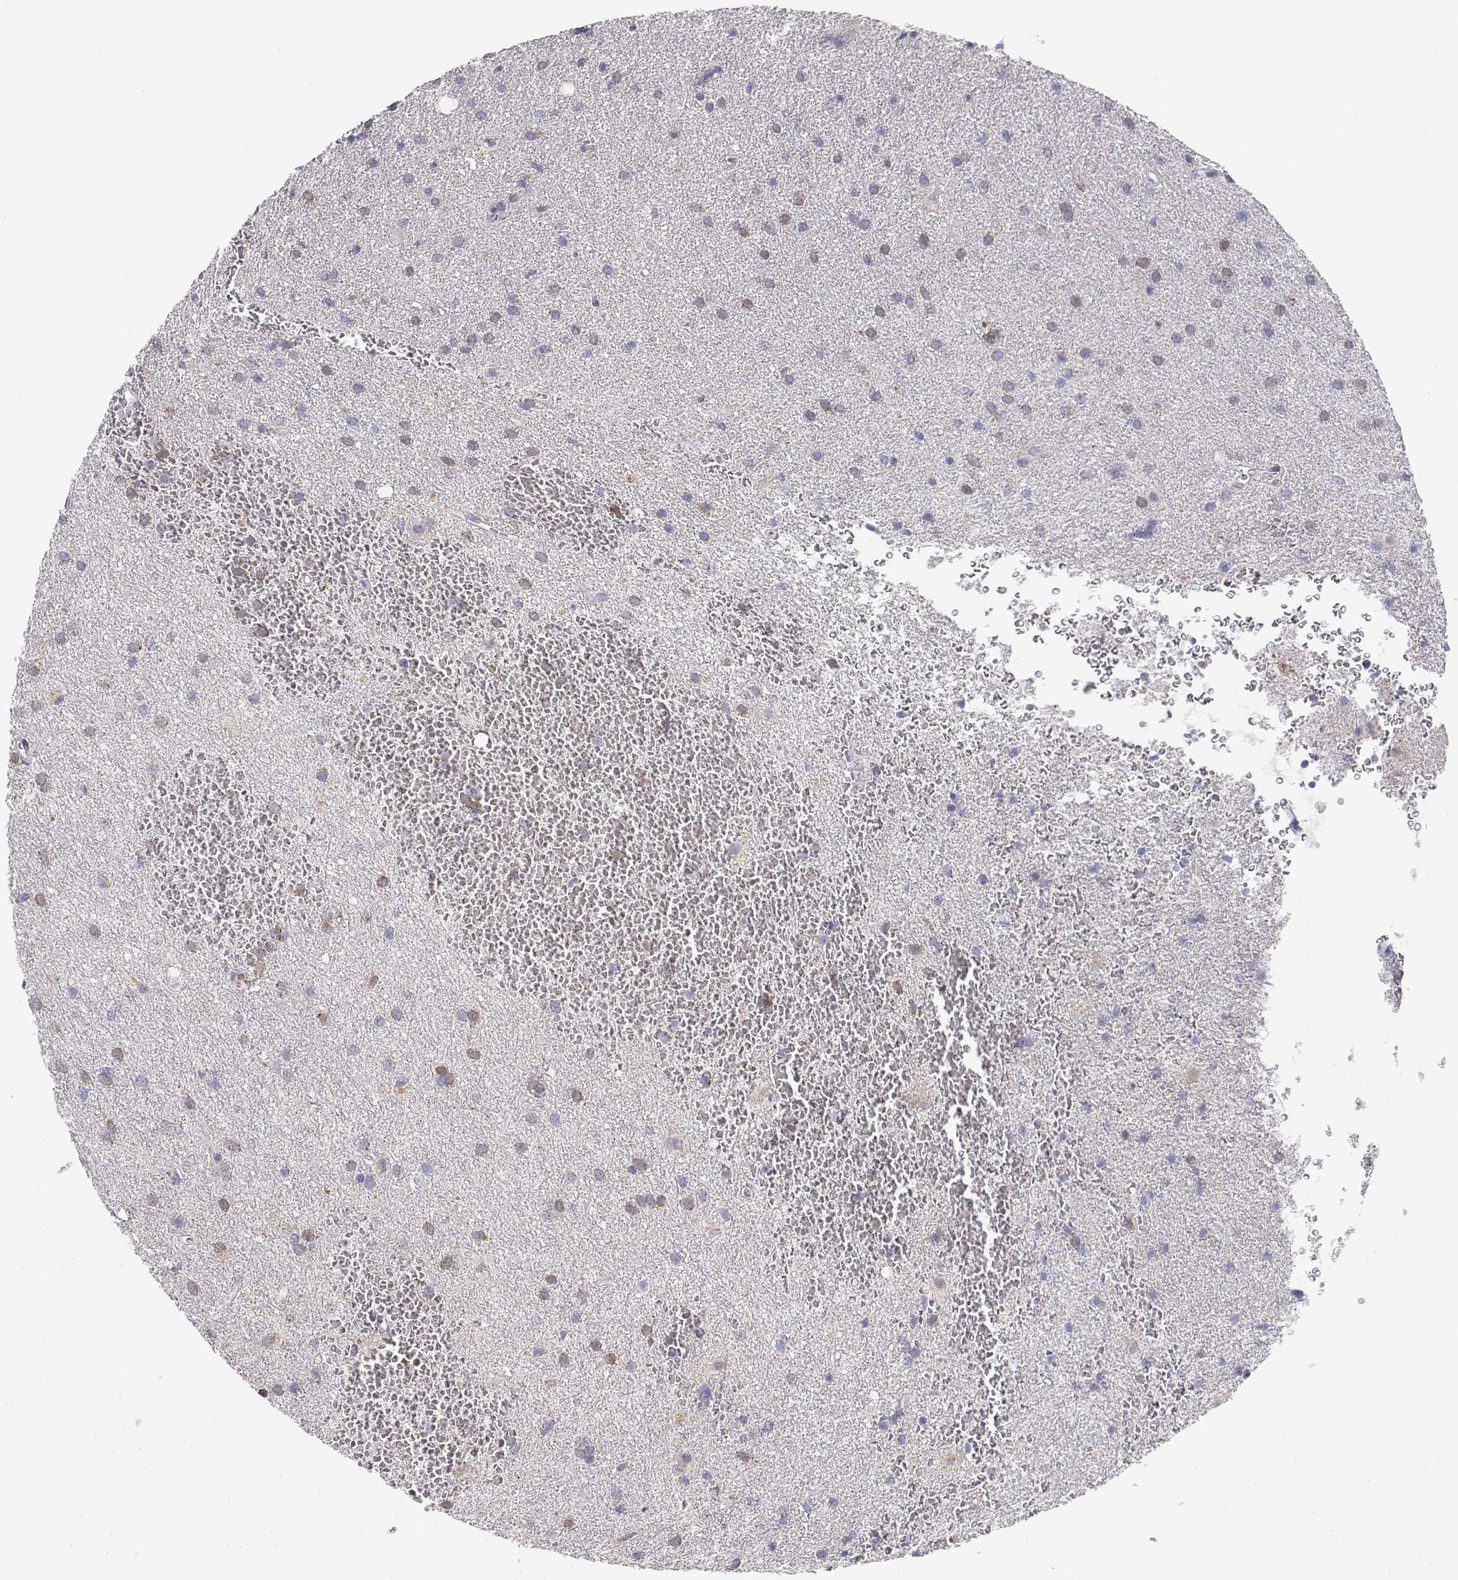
{"staining": {"intensity": "weak", "quantity": "25%-75%", "location": "cytoplasmic/membranous,nuclear"}, "tissue": "glioma", "cell_type": "Tumor cells", "image_type": "cancer", "snomed": [{"axis": "morphology", "description": "Glioma, malignant, Low grade"}, {"axis": "topography", "description": "Brain"}], "caption": "Malignant glioma (low-grade) tissue shows weak cytoplasmic/membranous and nuclear positivity in about 25%-75% of tumor cells, visualized by immunohistochemistry.", "gene": "ADA", "patient": {"sex": "male", "age": 58}}